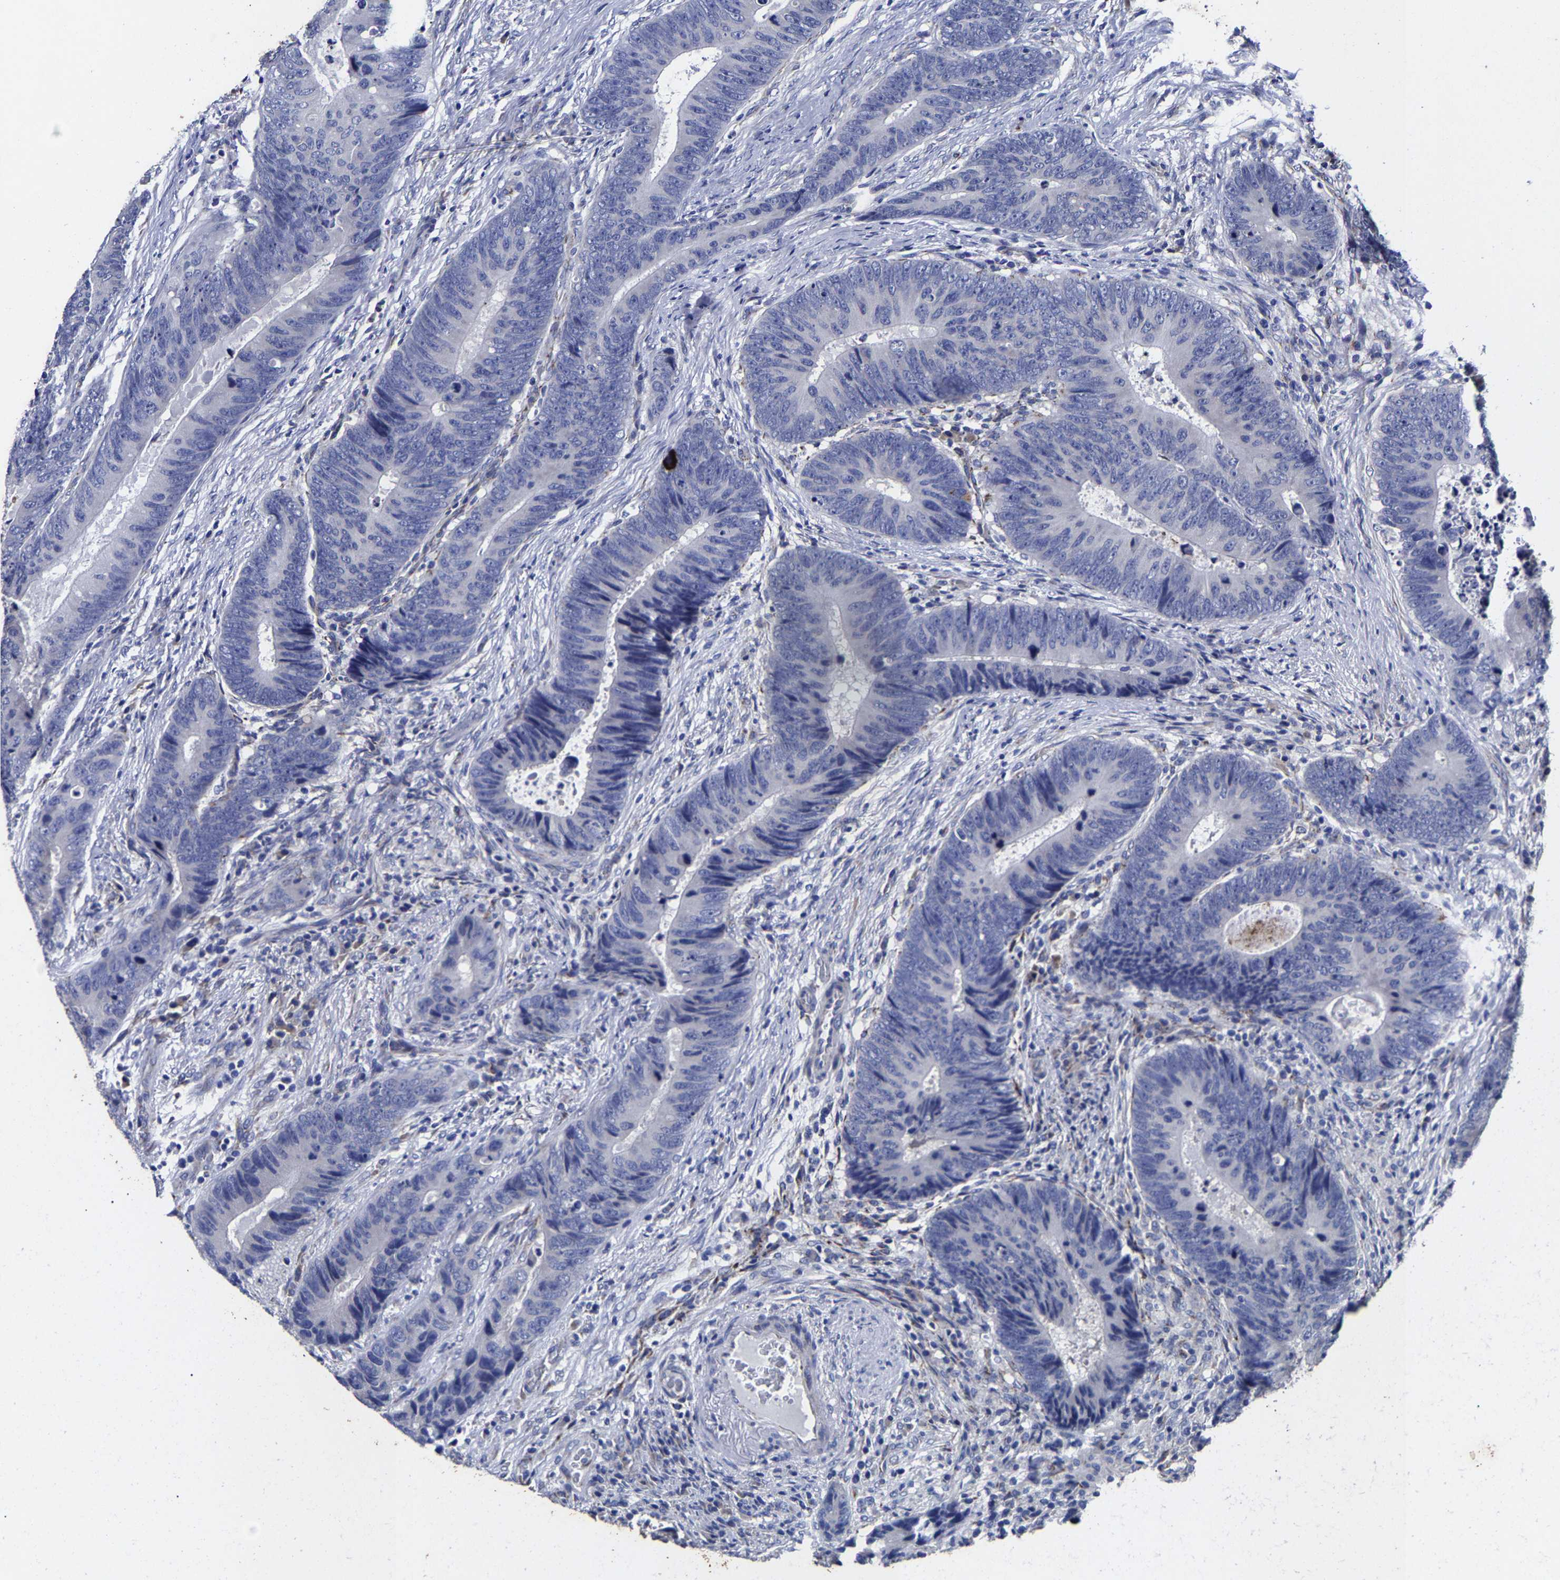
{"staining": {"intensity": "negative", "quantity": "none", "location": "none"}, "tissue": "colorectal cancer", "cell_type": "Tumor cells", "image_type": "cancer", "snomed": [{"axis": "morphology", "description": "Adenocarcinoma, NOS"}, {"axis": "topography", "description": "Colon"}], "caption": "Micrograph shows no significant protein staining in tumor cells of colorectal cancer.", "gene": "AASS", "patient": {"sex": "male", "age": 56}}